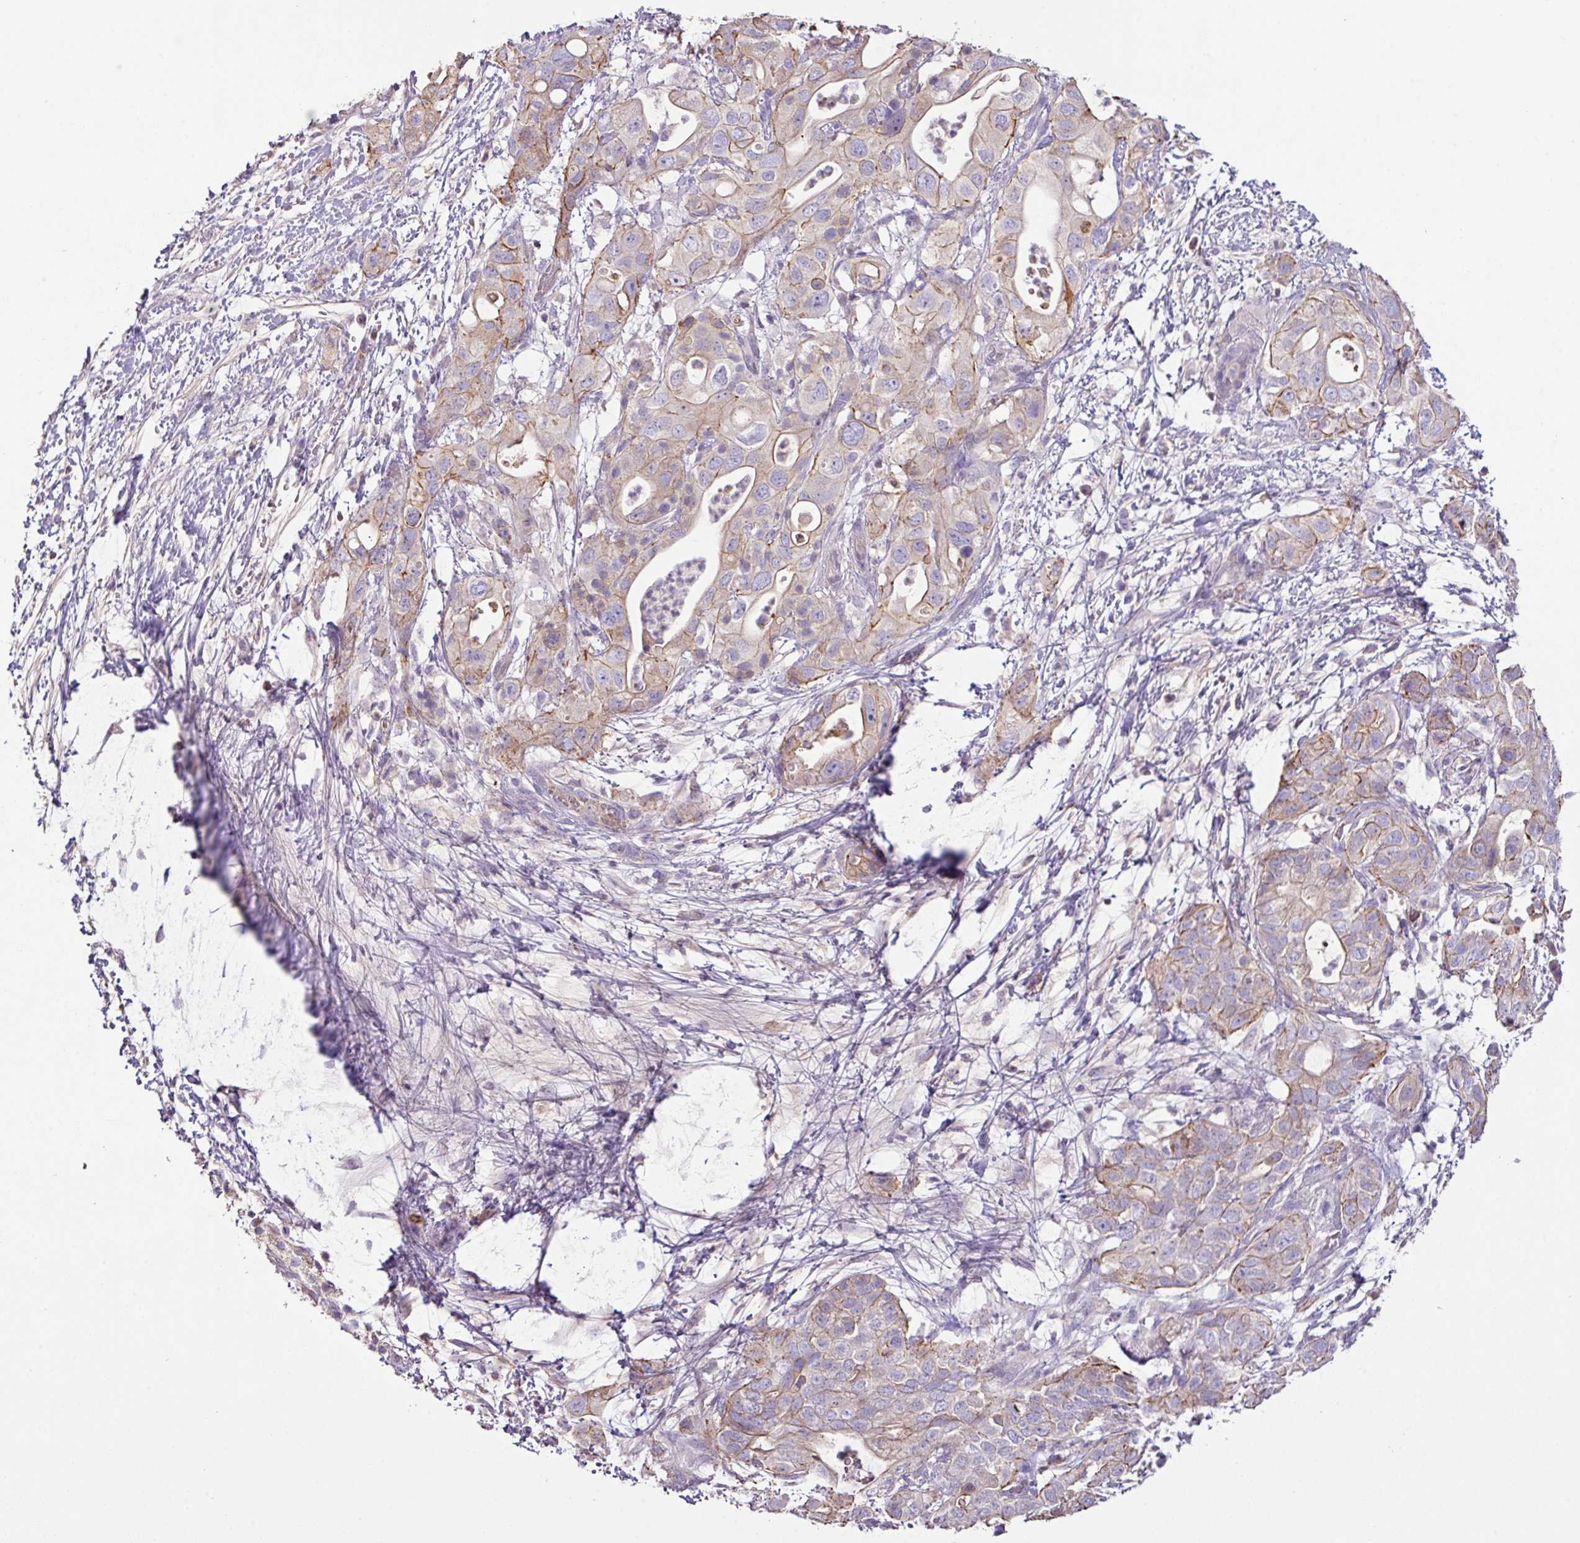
{"staining": {"intensity": "strong", "quantity": "25%-75%", "location": "cytoplasmic/membranous"}, "tissue": "pancreatic cancer", "cell_type": "Tumor cells", "image_type": "cancer", "snomed": [{"axis": "morphology", "description": "Adenocarcinoma, NOS"}, {"axis": "topography", "description": "Pancreas"}], "caption": "Pancreatic adenocarcinoma was stained to show a protein in brown. There is high levels of strong cytoplasmic/membranous staining in about 25%-75% of tumor cells. The staining is performed using DAB (3,3'-diaminobenzidine) brown chromogen to label protein expression. The nuclei are counter-stained blue using hematoxylin.", "gene": "AGR3", "patient": {"sex": "female", "age": 72}}